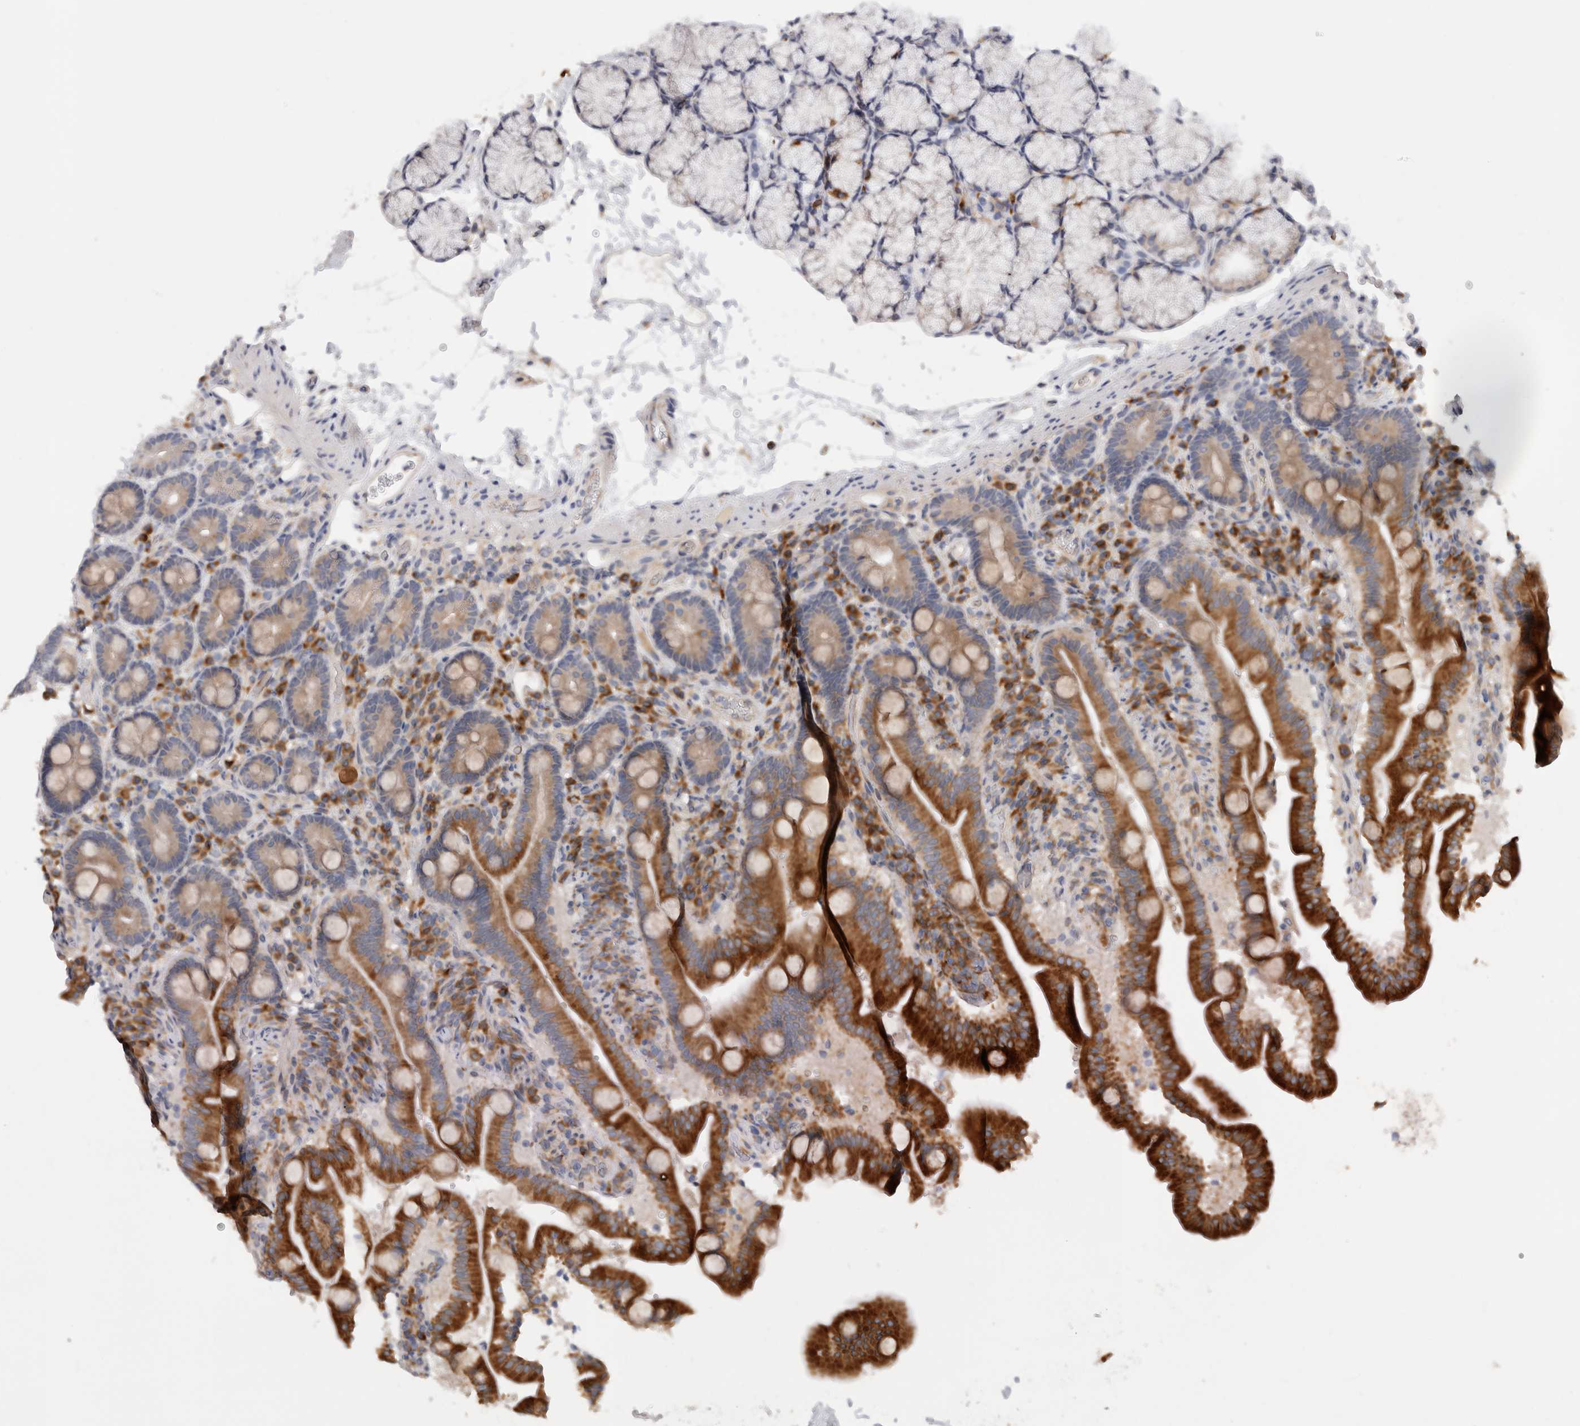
{"staining": {"intensity": "strong", "quantity": ">75%", "location": "cytoplasmic/membranous"}, "tissue": "duodenum", "cell_type": "Glandular cells", "image_type": "normal", "snomed": [{"axis": "morphology", "description": "Normal tissue, NOS"}, {"axis": "topography", "description": "Duodenum"}], "caption": "Protein expression by IHC demonstrates strong cytoplasmic/membranous staining in approximately >75% of glandular cells in normal duodenum.", "gene": "APOL2", "patient": {"sex": "male", "age": 54}}